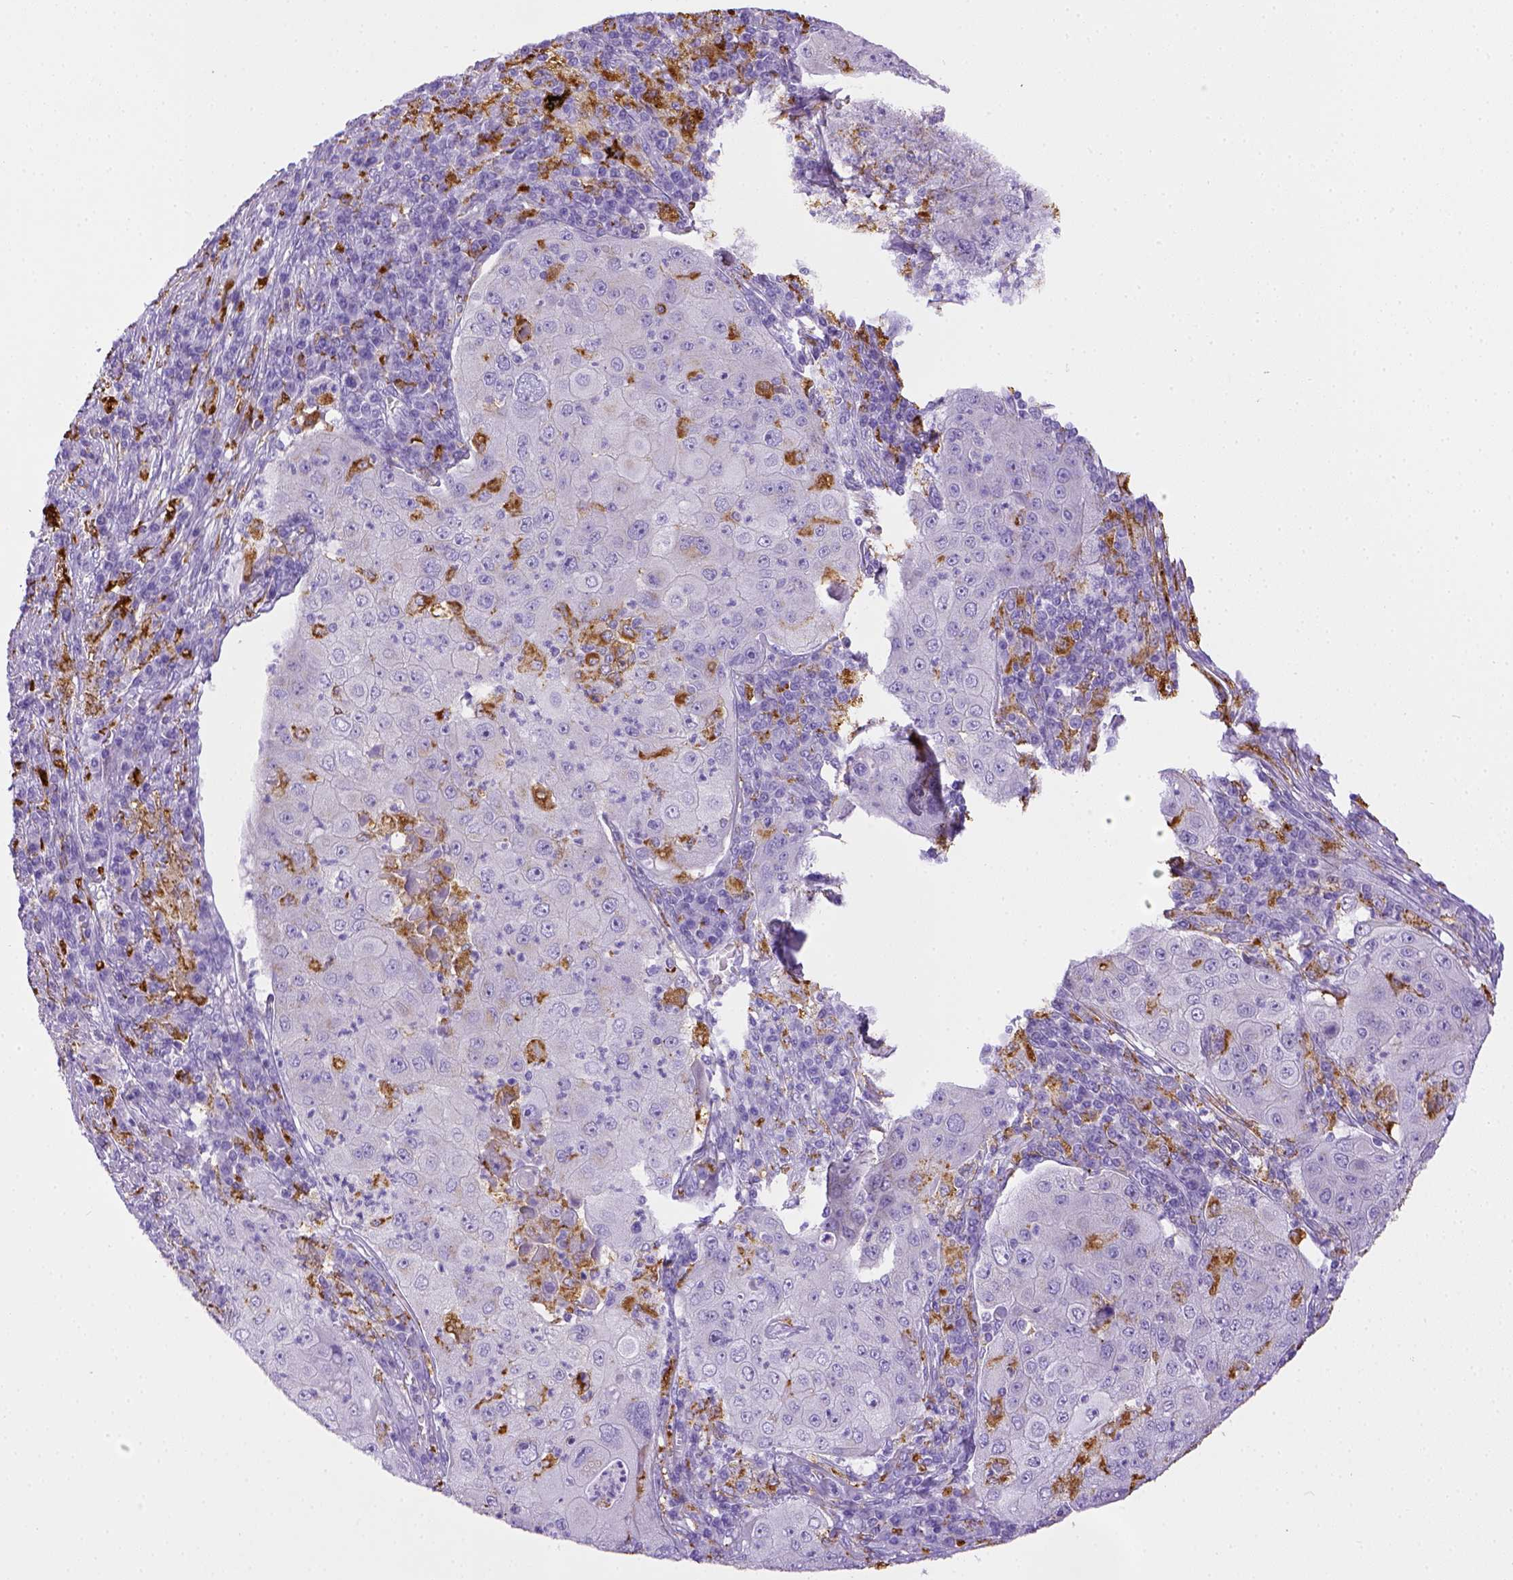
{"staining": {"intensity": "negative", "quantity": "none", "location": "none"}, "tissue": "lung cancer", "cell_type": "Tumor cells", "image_type": "cancer", "snomed": [{"axis": "morphology", "description": "Squamous cell carcinoma, NOS"}, {"axis": "topography", "description": "Lung"}], "caption": "The IHC image has no significant expression in tumor cells of squamous cell carcinoma (lung) tissue.", "gene": "CD68", "patient": {"sex": "female", "age": 59}}